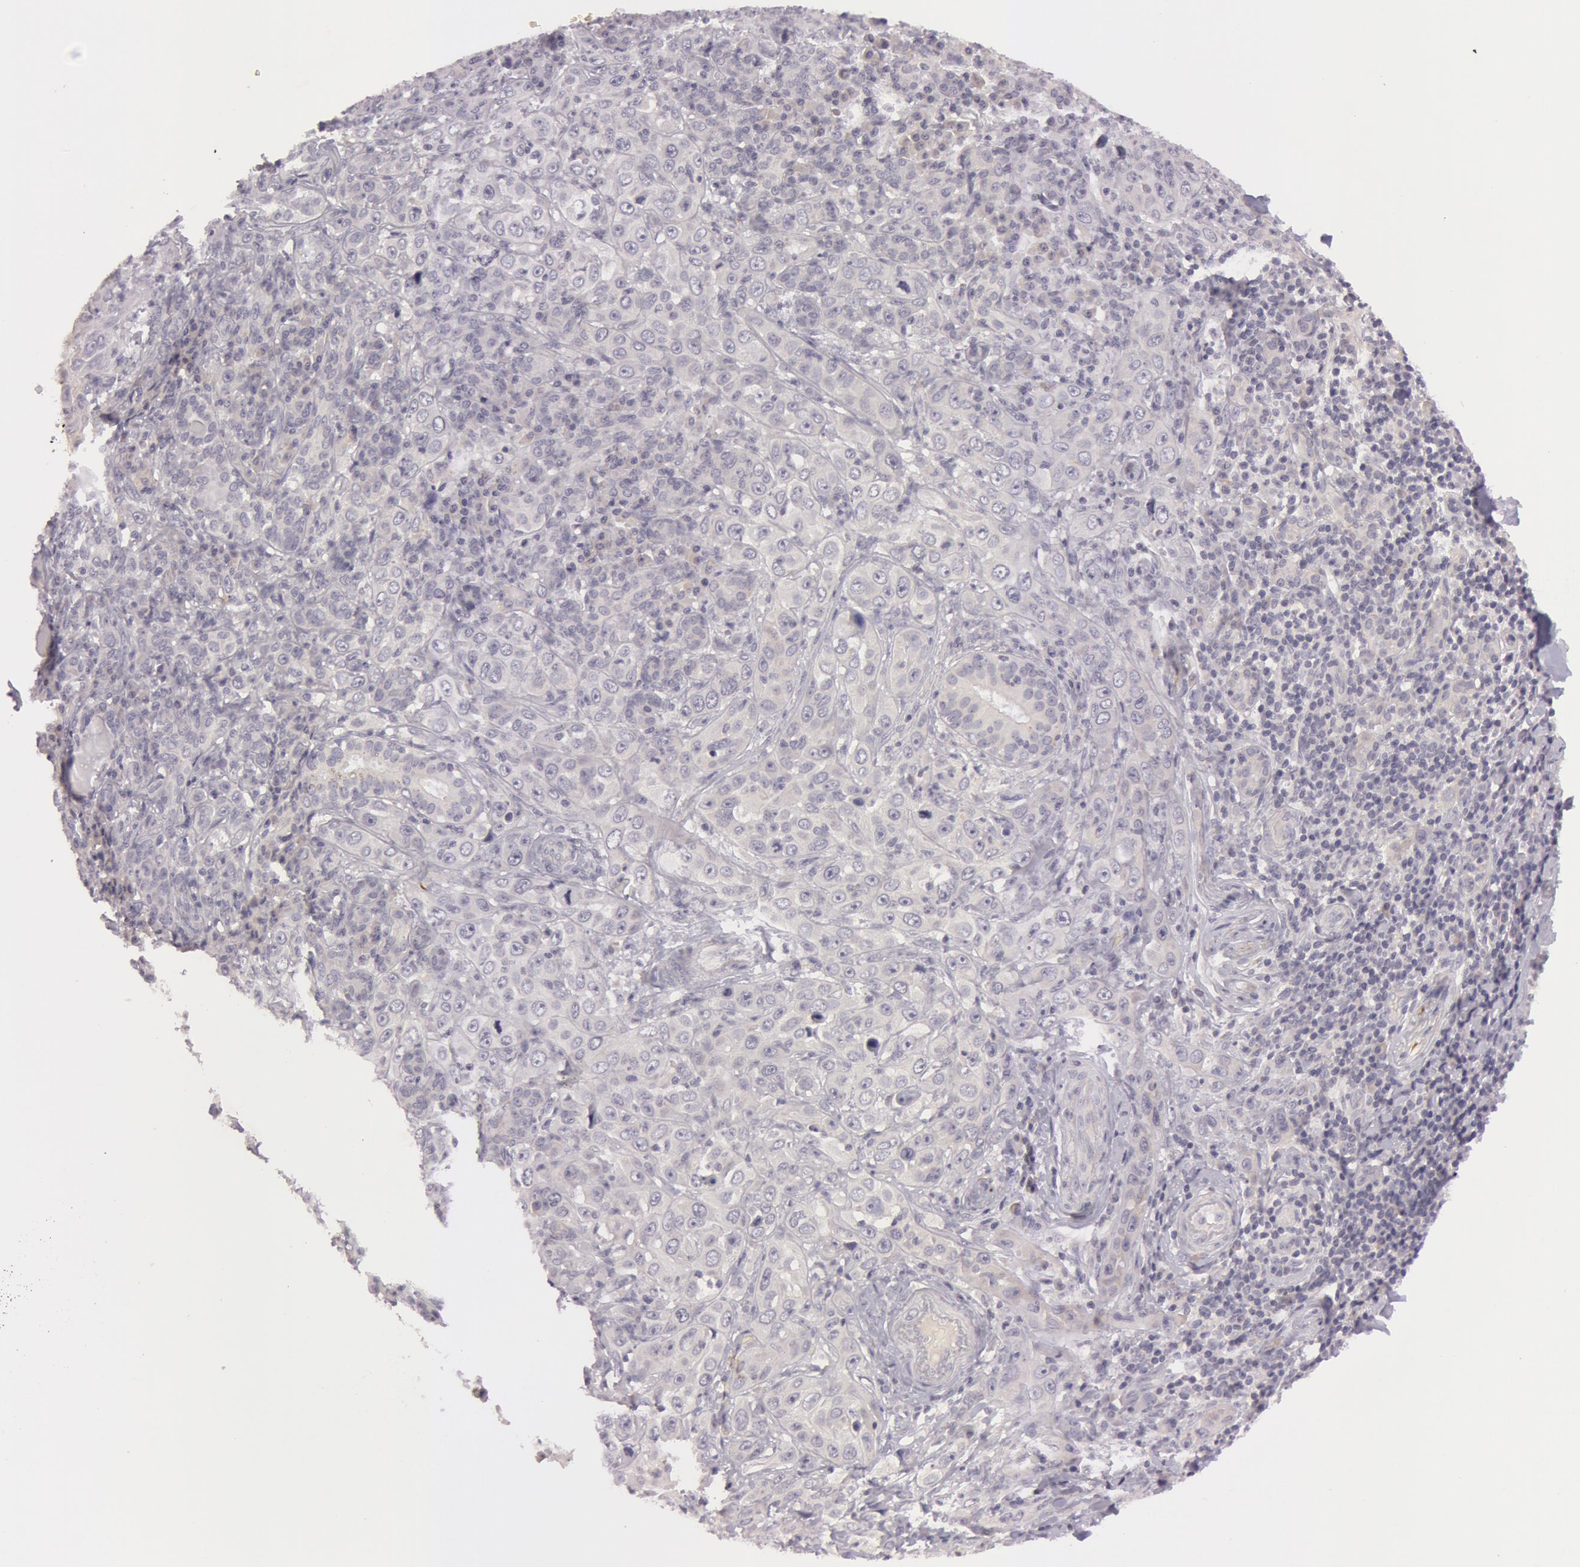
{"staining": {"intensity": "negative", "quantity": "none", "location": "none"}, "tissue": "skin cancer", "cell_type": "Tumor cells", "image_type": "cancer", "snomed": [{"axis": "morphology", "description": "Squamous cell carcinoma, NOS"}, {"axis": "topography", "description": "Skin"}], "caption": "IHC of skin cancer displays no staining in tumor cells.", "gene": "MXRA5", "patient": {"sex": "male", "age": 84}}